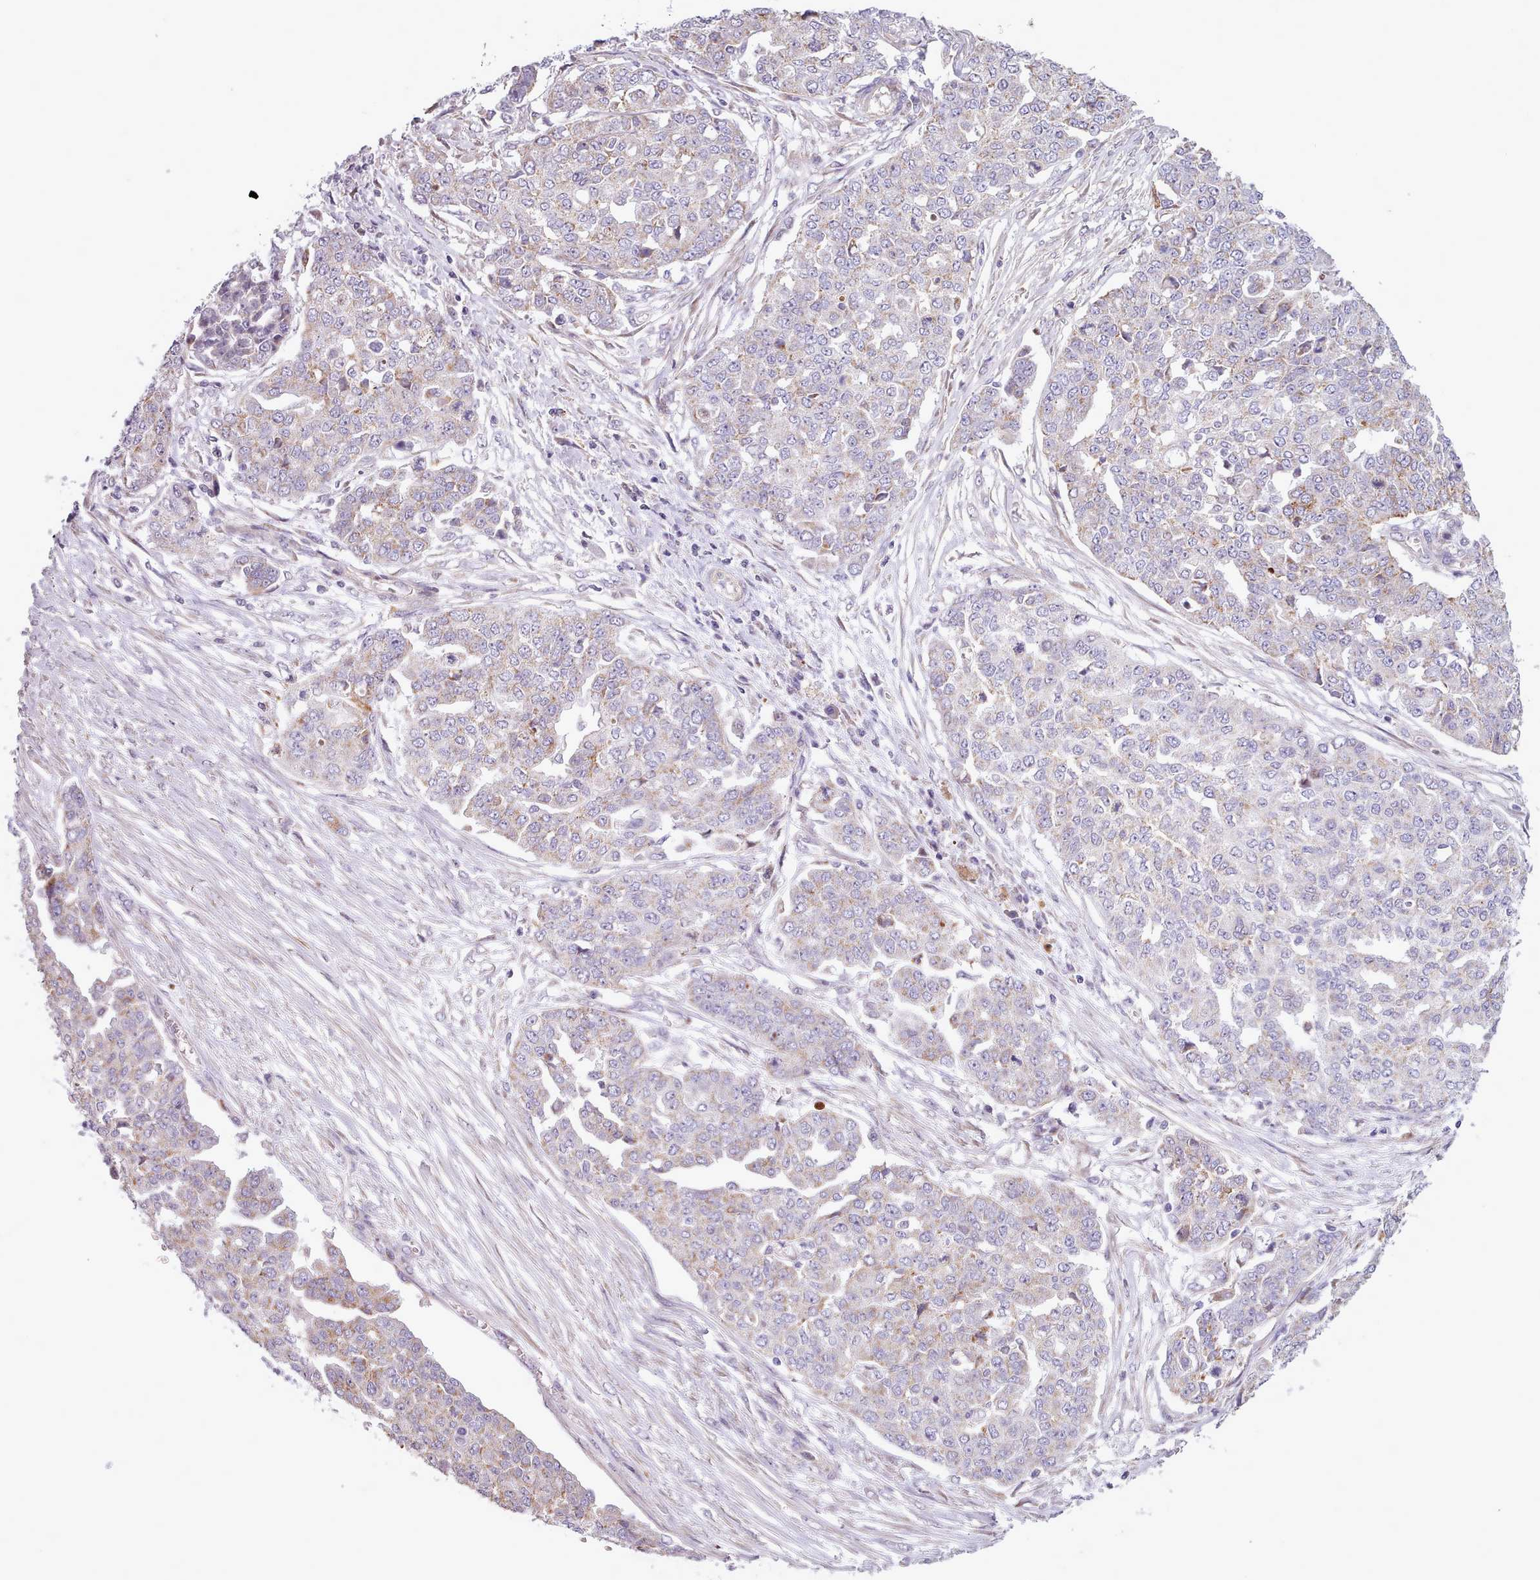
{"staining": {"intensity": "weak", "quantity": "<25%", "location": "cytoplasmic/membranous"}, "tissue": "ovarian cancer", "cell_type": "Tumor cells", "image_type": "cancer", "snomed": [{"axis": "morphology", "description": "Cystadenocarcinoma, serous, NOS"}, {"axis": "topography", "description": "Soft tissue"}, {"axis": "topography", "description": "Ovary"}], "caption": "IHC of human ovarian serous cystadenocarcinoma reveals no positivity in tumor cells. The staining is performed using DAB brown chromogen with nuclei counter-stained in using hematoxylin.", "gene": "AVL9", "patient": {"sex": "female", "age": 57}}